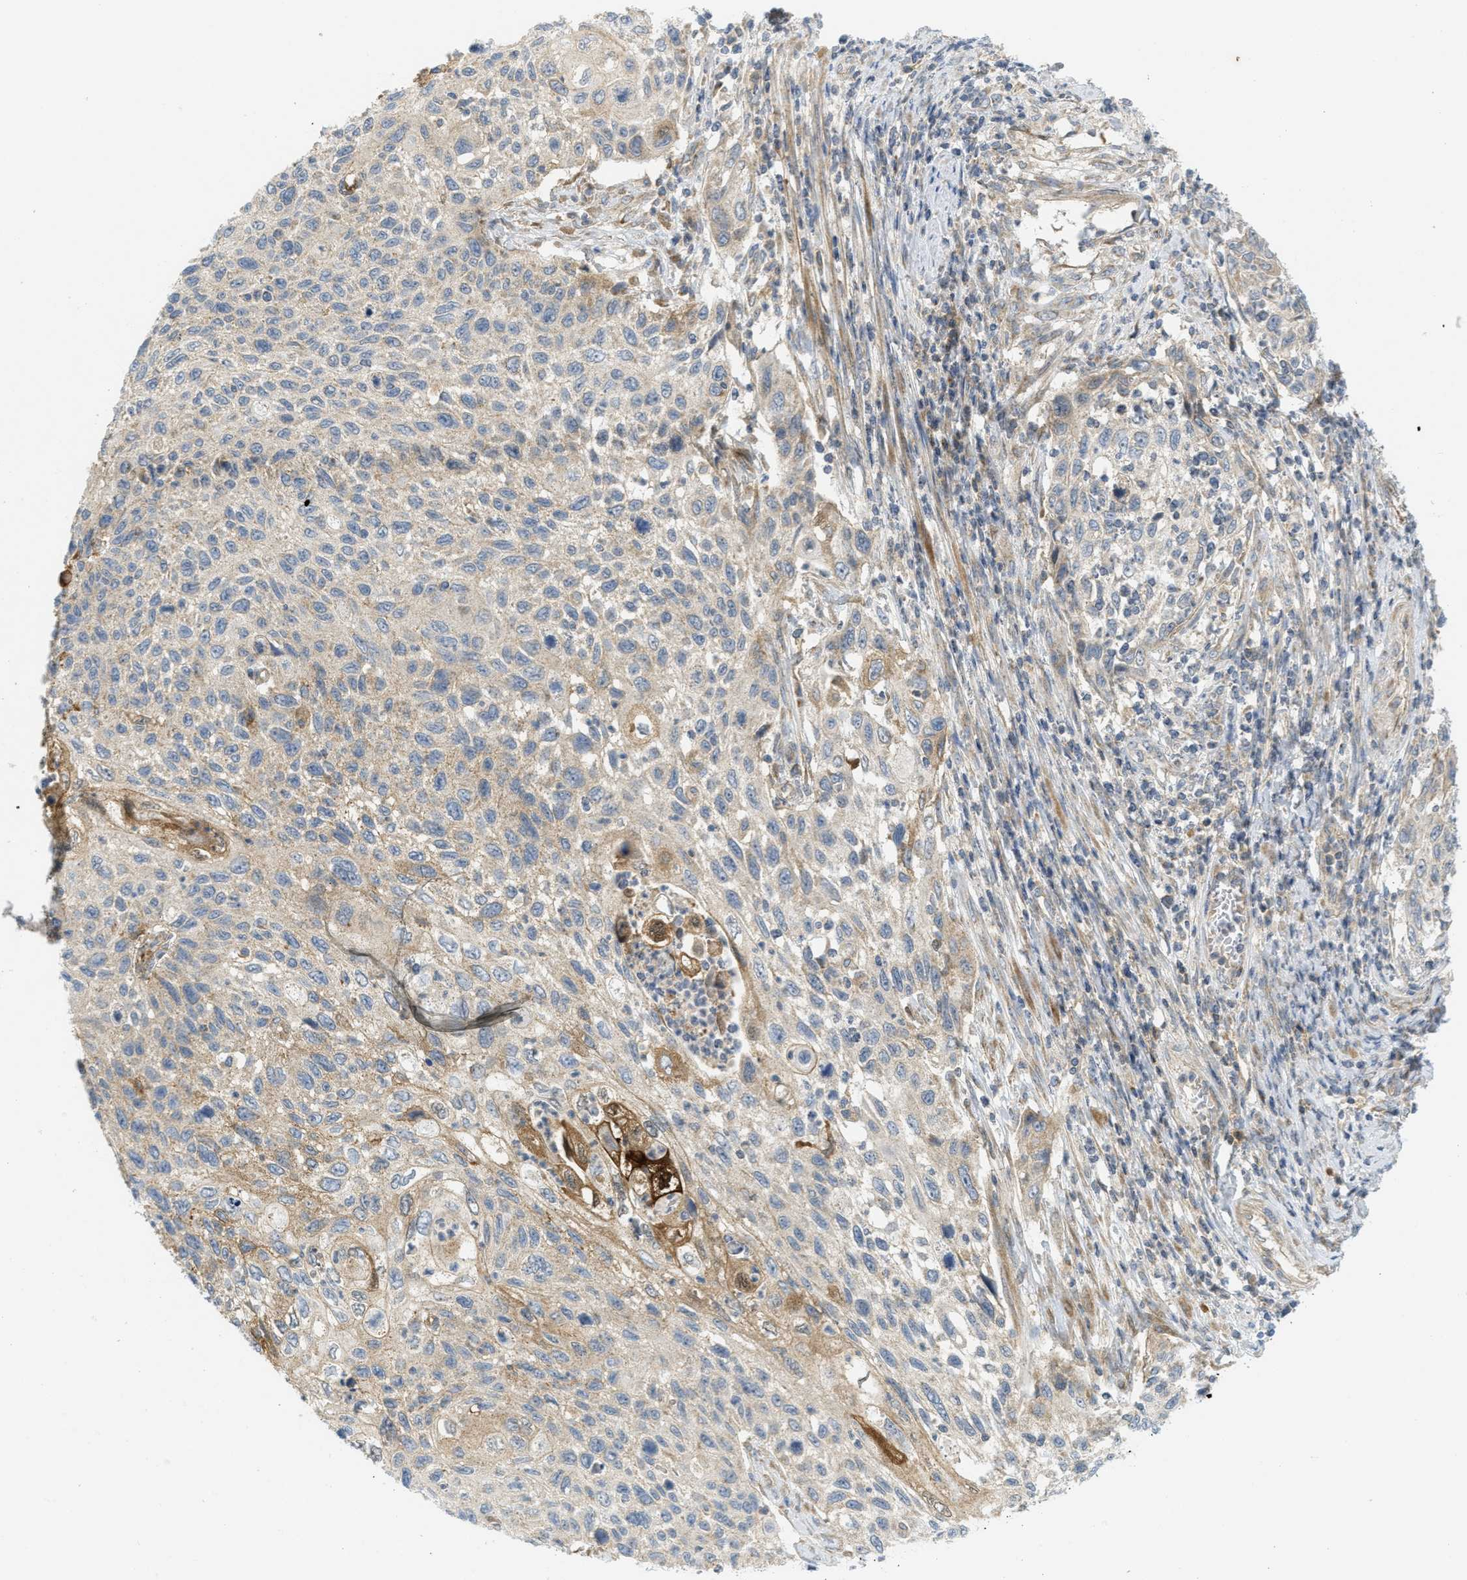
{"staining": {"intensity": "weak", "quantity": "<25%", "location": "cytoplasmic/membranous"}, "tissue": "cervical cancer", "cell_type": "Tumor cells", "image_type": "cancer", "snomed": [{"axis": "morphology", "description": "Squamous cell carcinoma, NOS"}, {"axis": "topography", "description": "Cervix"}], "caption": "There is no significant staining in tumor cells of cervical squamous cell carcinoma.", "gene": "PROC", "patient": {"sex": "female", "age": 70}}